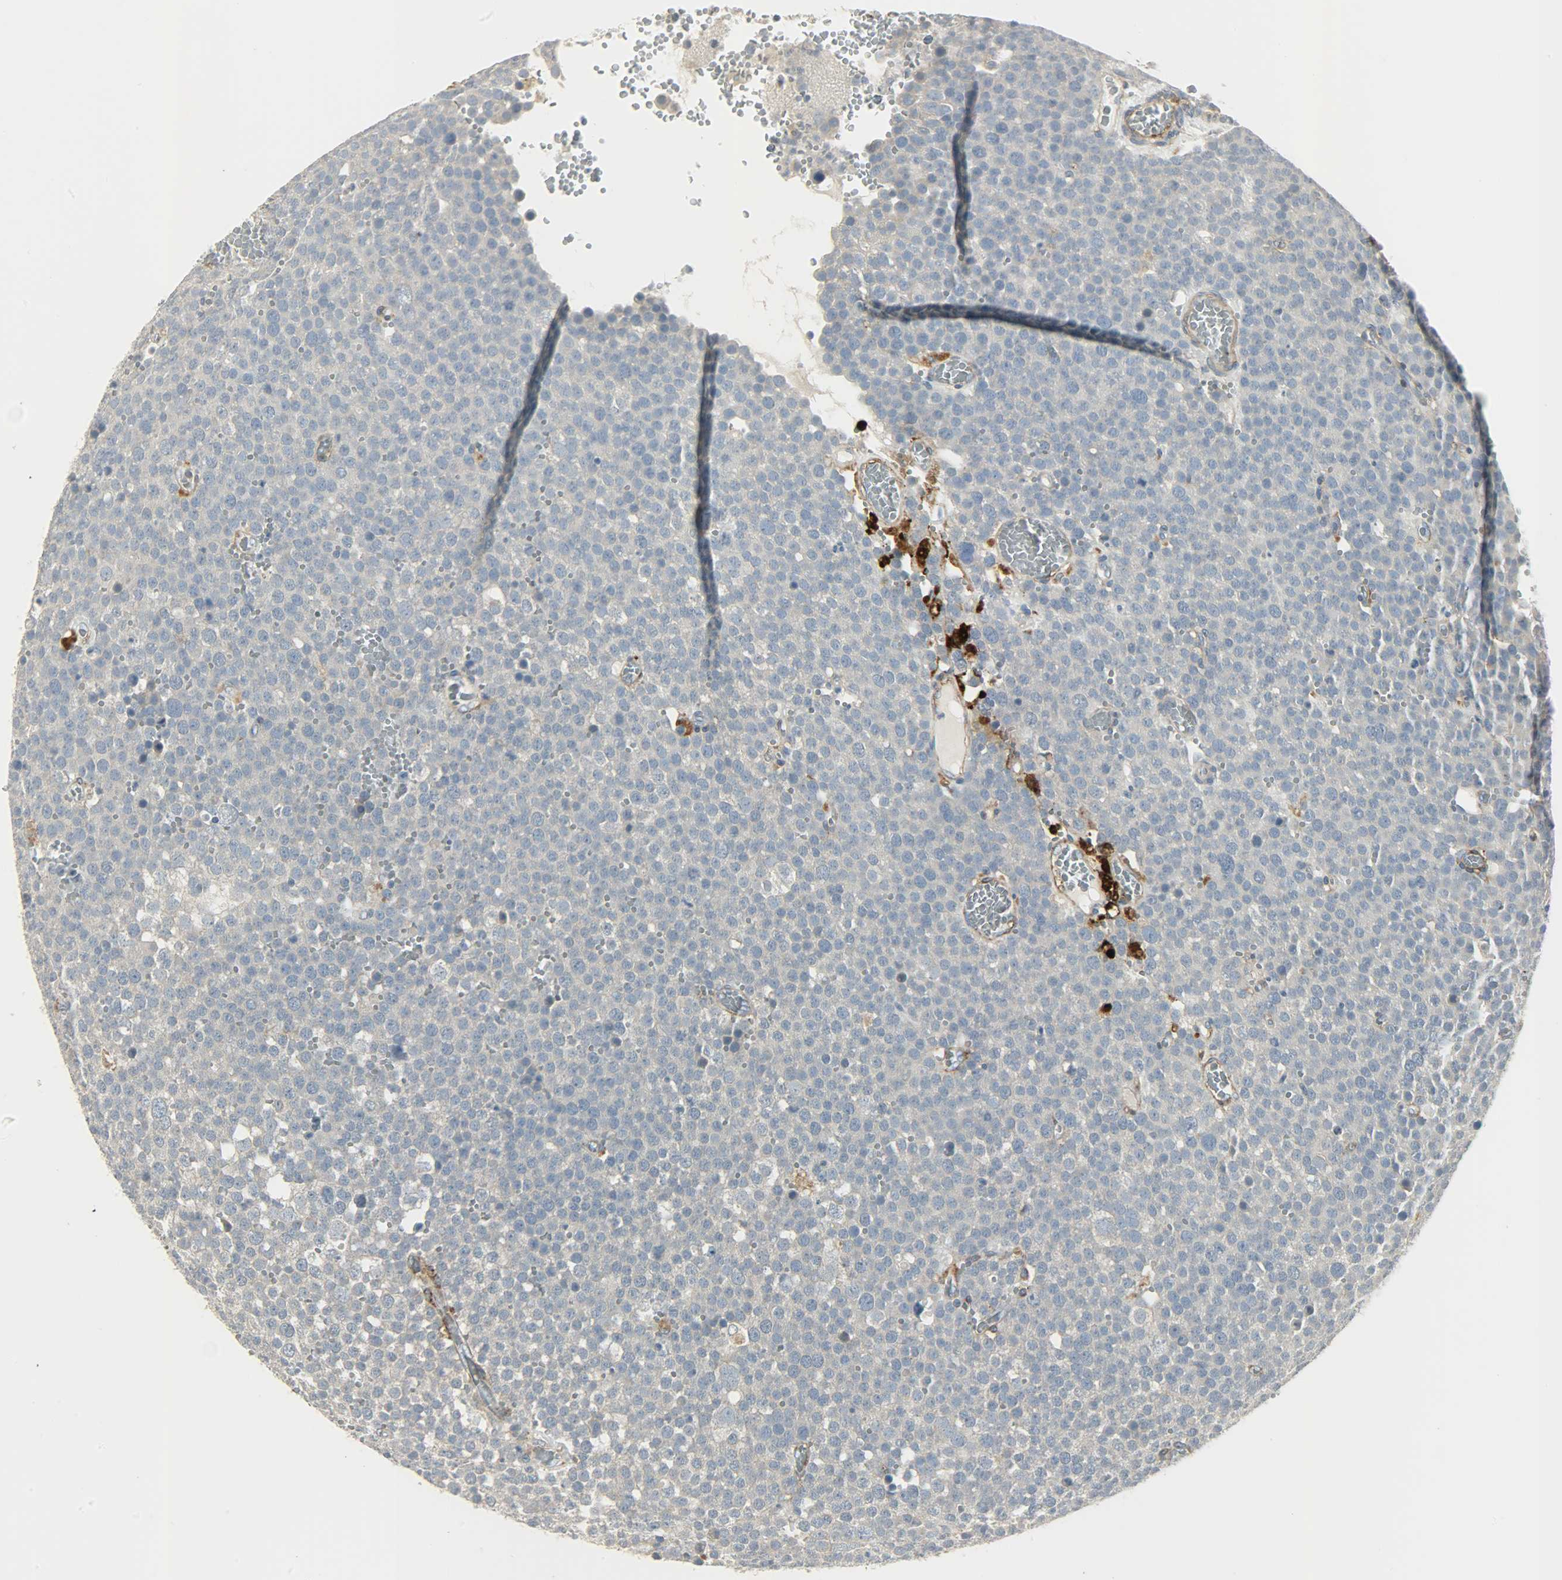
{"staining": {"intensity": "negative", "quantity": "none", "location": "none"}, "tissue": "testis cancer", "cell_type": "Tumor cells", "image_type": "cancer", "snomed": [{"axis": "morphology", "description": "Seminoma, NOS"}, {"axis": "topography", "description": "Testis"}], "caption": "Image shows no significant protein staining in tumor cells of testis seminoma.", "gene": "ENPEP", "patient": {"sex": "male", "age": 71}}